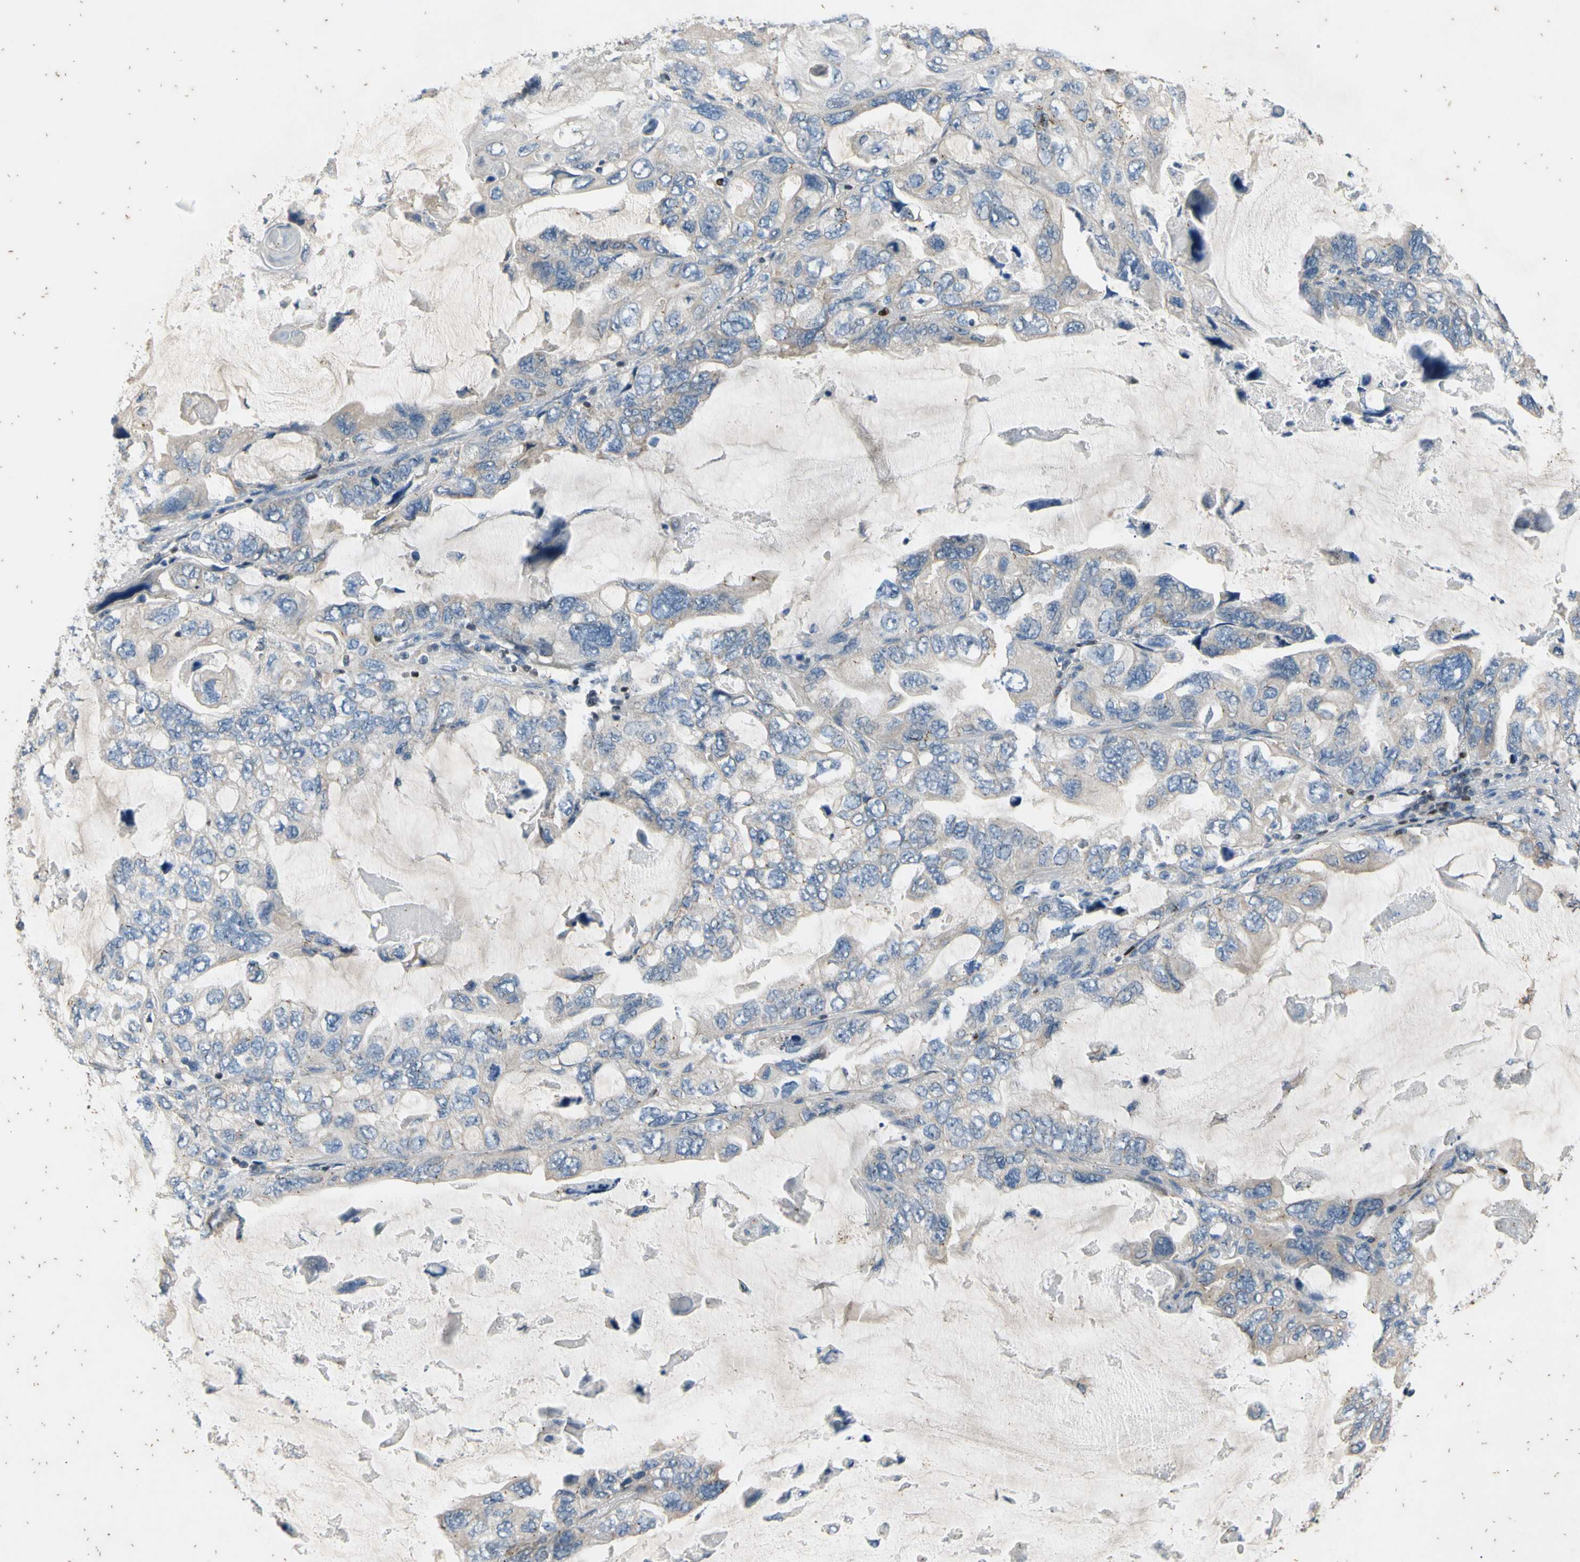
{"staining": {"intensity": "negative", "quantity": "none", "location": "none"}, "tissue": "lung cancer", "cell_type": "Tumor cells", "image_type": "cancer", "snomed": [{"axis": "morphology", "description": "Squamous cell carcinoma, NOS"}, {"axis": "topography", "description": "Lung"}], "caption": "Tumor cells show no significant protein expression in squamous cell carcinoma (lung). (Brightfield microscopy of DAB immunohistochemistry at high magnification).", "gene": "TBX21", "patient": {"sex": "female", "age": 73}}